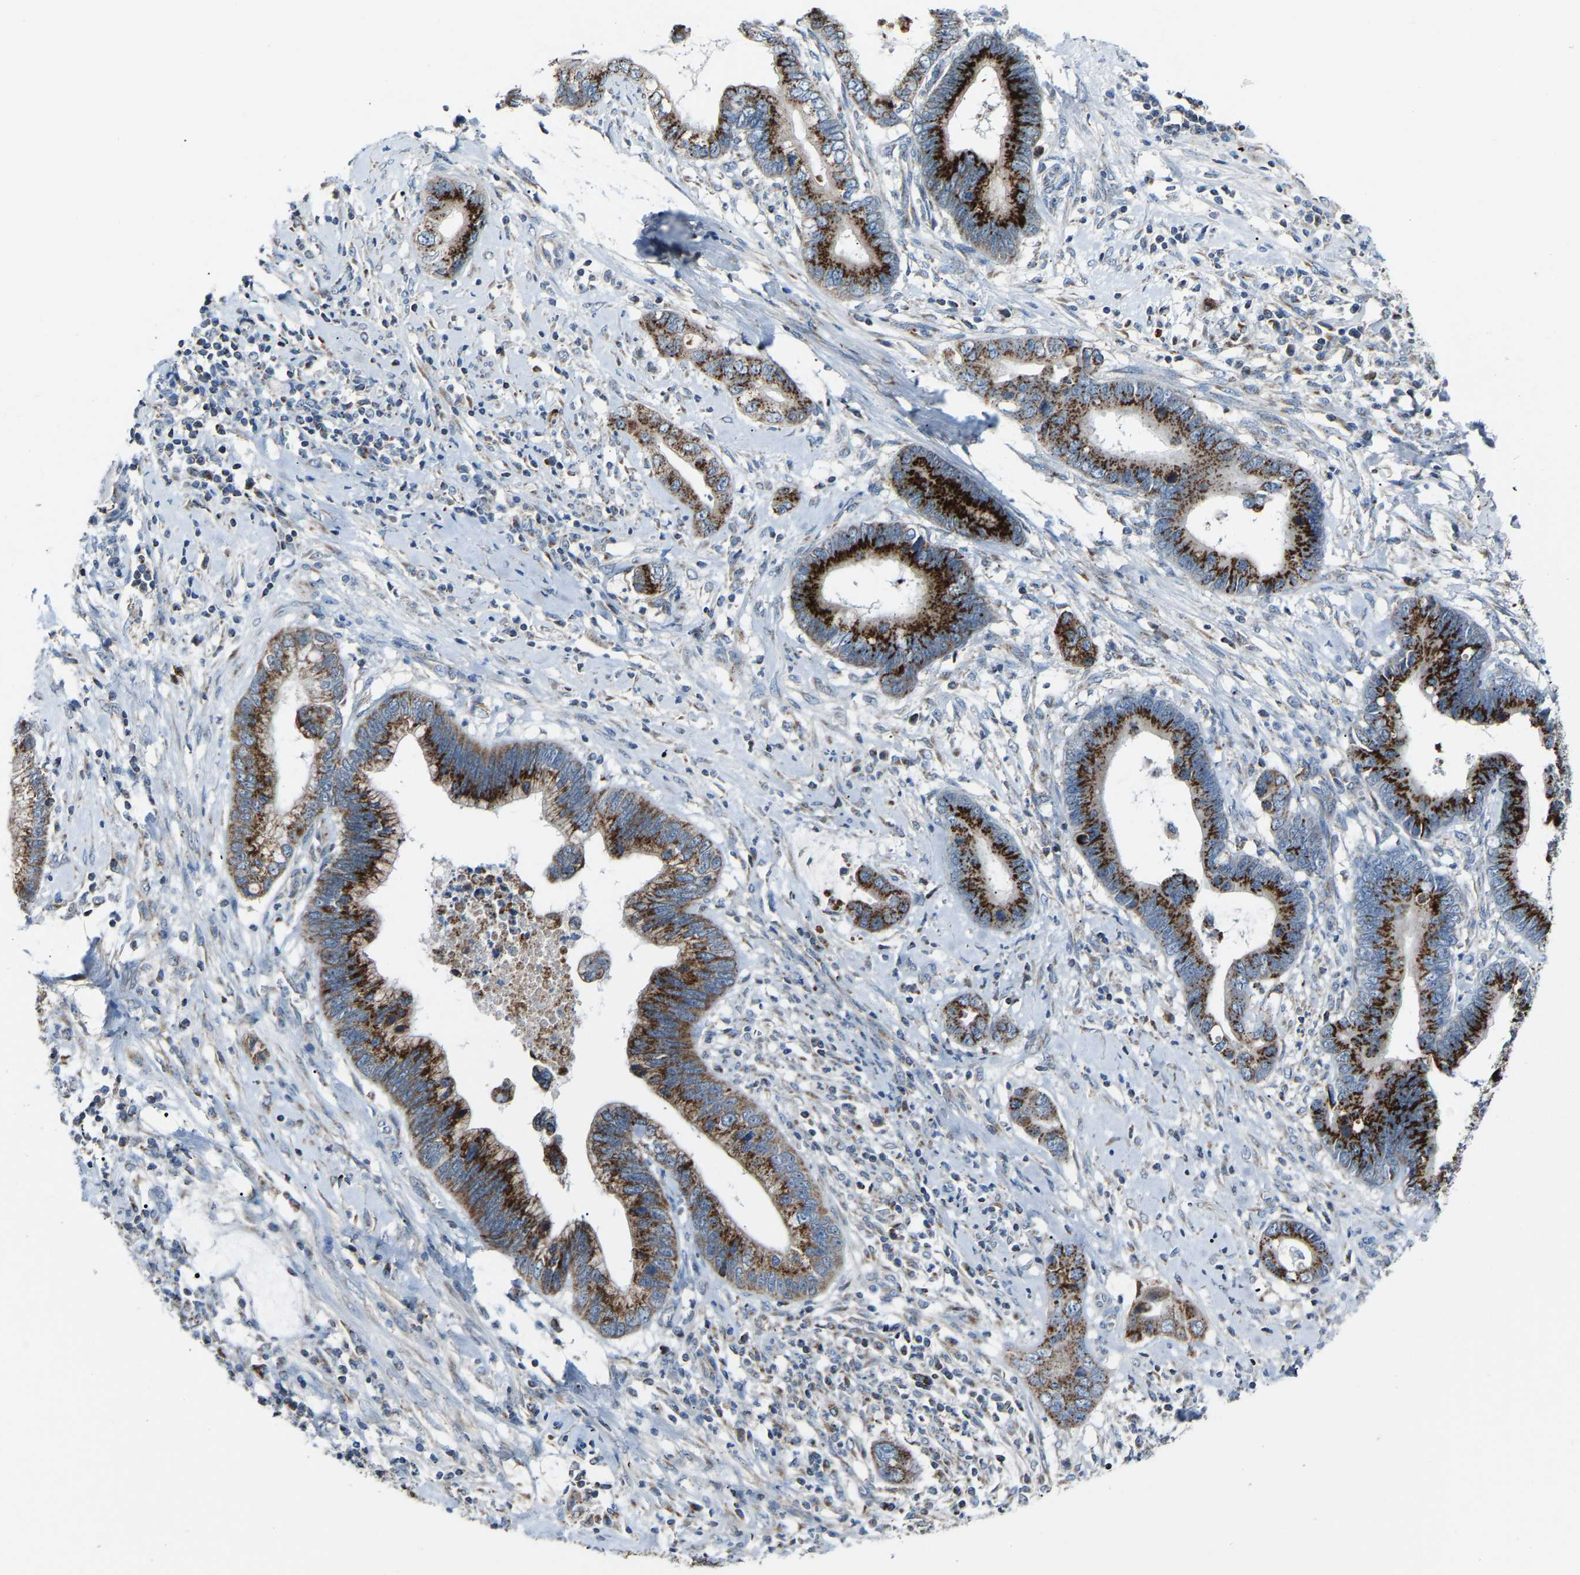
{"staining": {"intensity": "strong", "quantity": ">75%", "location": "cytoplasmic/membranous"}, "tissue": "cervical cancer", "cell_type": "Tumor cells", "image_type": "cancer", "snomed": [{"axis": "morphology", "description": "Adenocarcinoma, NOS"}, {"axis": "topography", "description": "Cervix"}], "caption": "Adenocarcinoma (cervical) stained with a protein marker reveals strong staining in tumor cells.", "gene": "CANT1", "patient": {"sex": "female", "age": 44}}